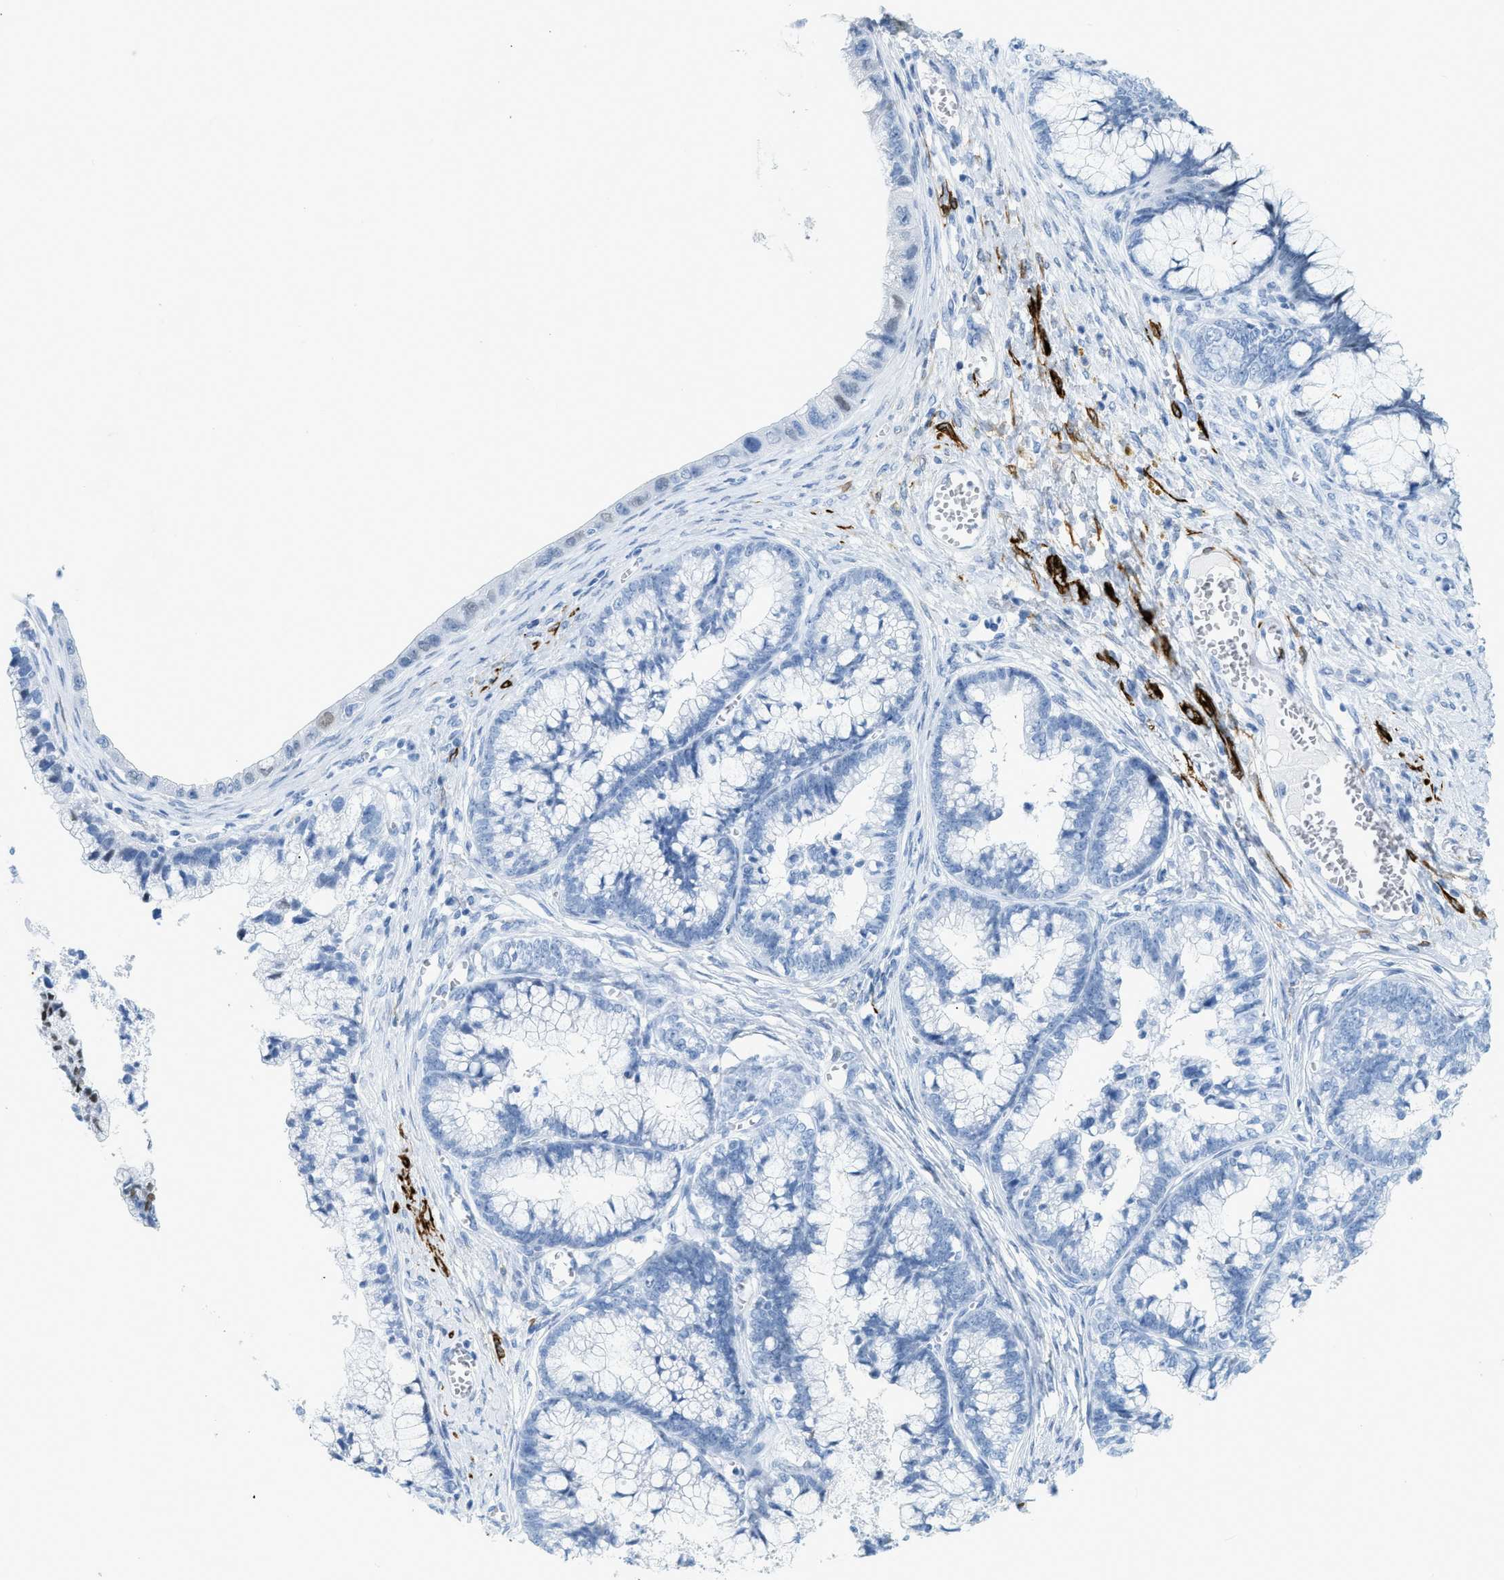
{"staining": {"intensity": "negative", "quantity": "none", "location": "none"}, "tissue": "cervical cancer", "cell_type": "Tumor cells", "image_type": "cancer", "snomed": [{"axis": "morphology", "description": "Adenocarcinoma, NOS"}, {"axis": "topography", "description": "Cervix"}], "caption": "Photomicrograph shows no protein staining in tumor cells of cervical cancer (adenocarcinoma) tissue. The staining is performed using DAB brown chromogen with nuclei counter-stained in using hematoxylin.", "gene": "DES", "patient": {"sex": "female", "age": 44}}